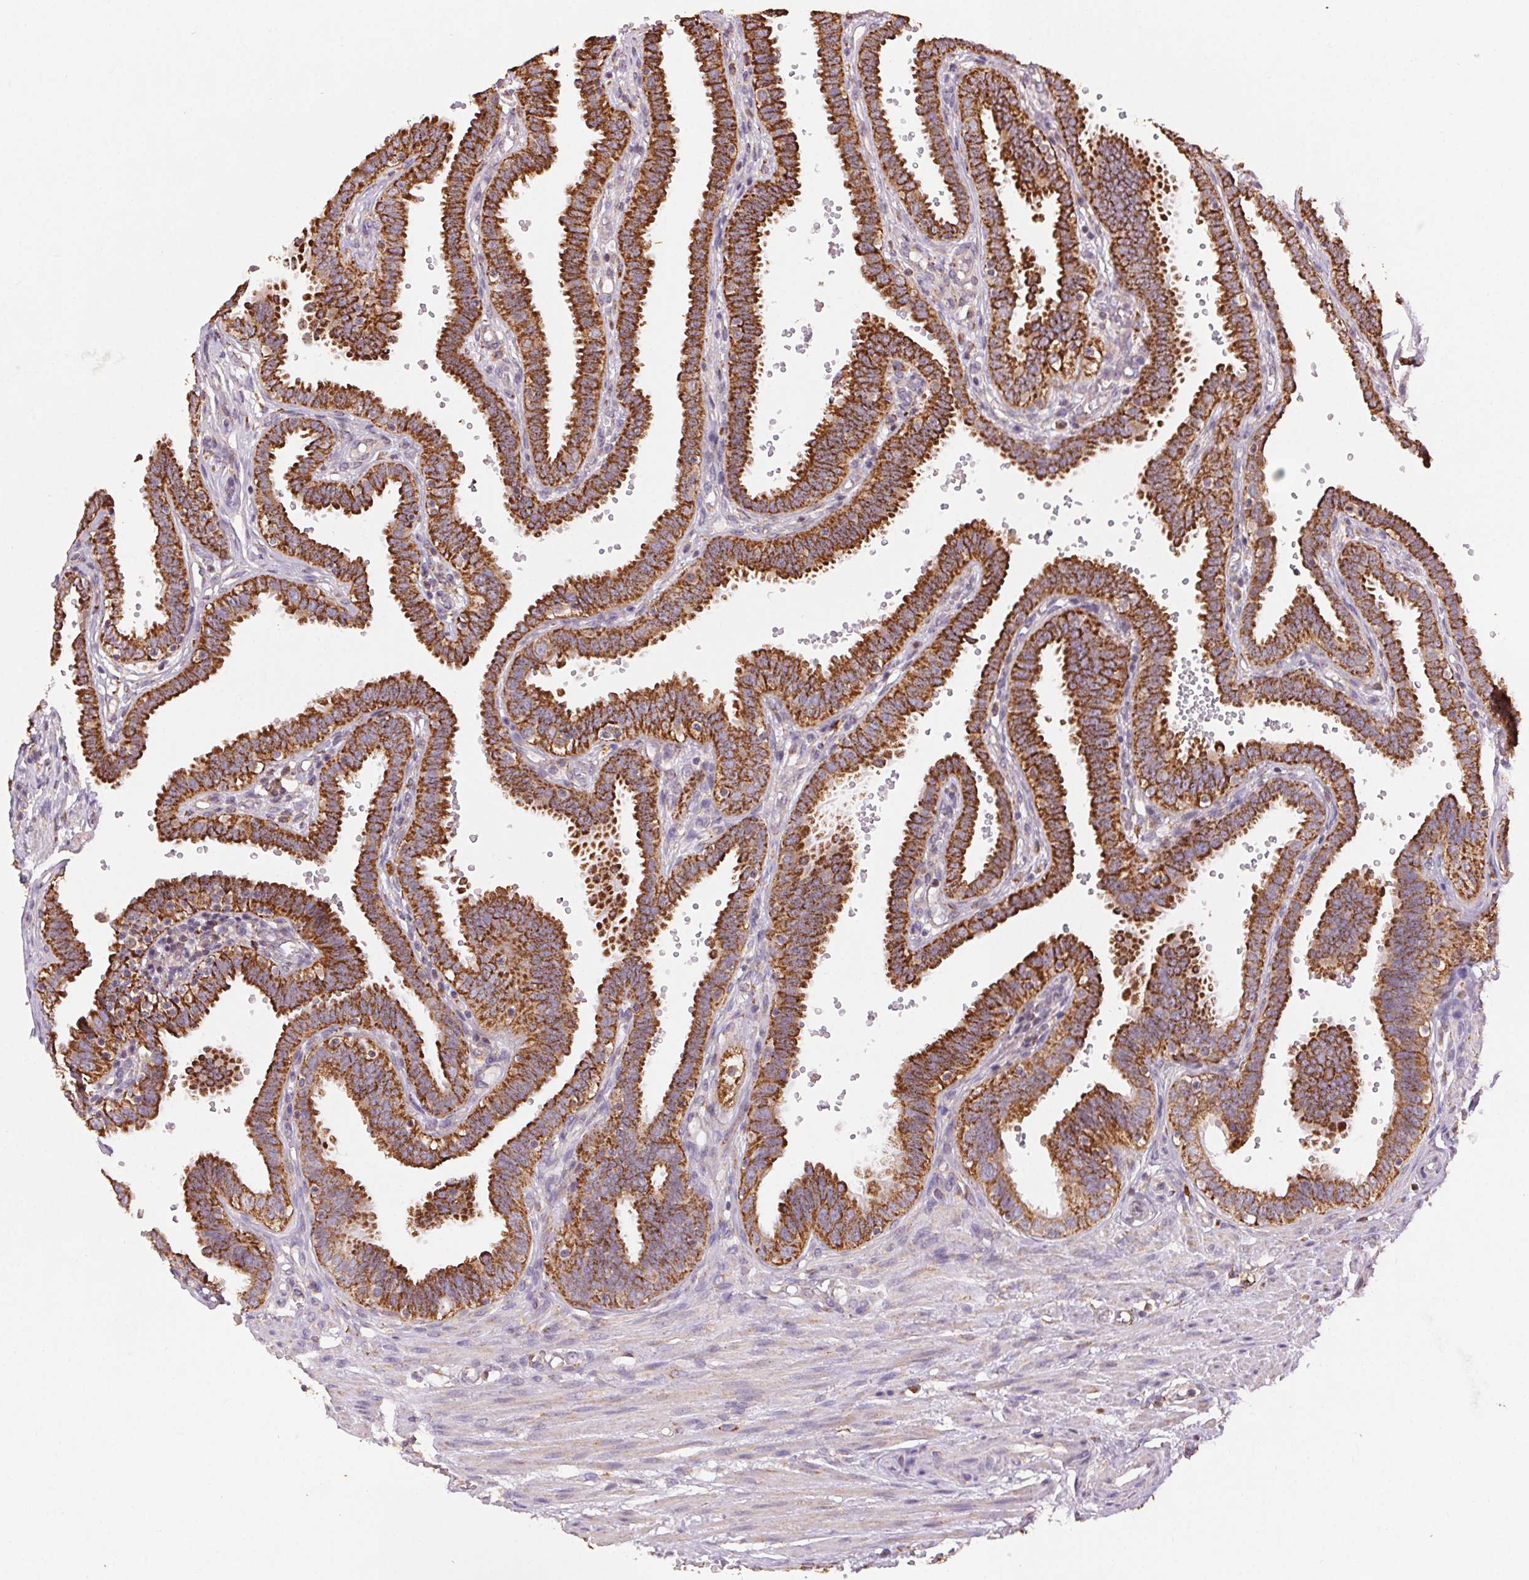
{"staining": {"intensity": "strong", "quantity": ">75%", "location": "cytoplasmic/membranous"}, "tissue": "fallopian tube", "cell_type": "Glandular cells", "image_type": "normal", "snomed": [{"axis": "morphology", "description": "Normal tissue, NOS"}, {"axis": "topography", "description": "Fallopian tube"}], "caption": "Fallopian tube was stained to show a protein in brown. There is high levels of strong cytoplasmic/membranous staining in about >75% of glandular cells. (Brightfield microscopy of DAB IHC at high magnification).", "gene": "FNBP1L", "patient": {"sex": "female", "age": 37}}